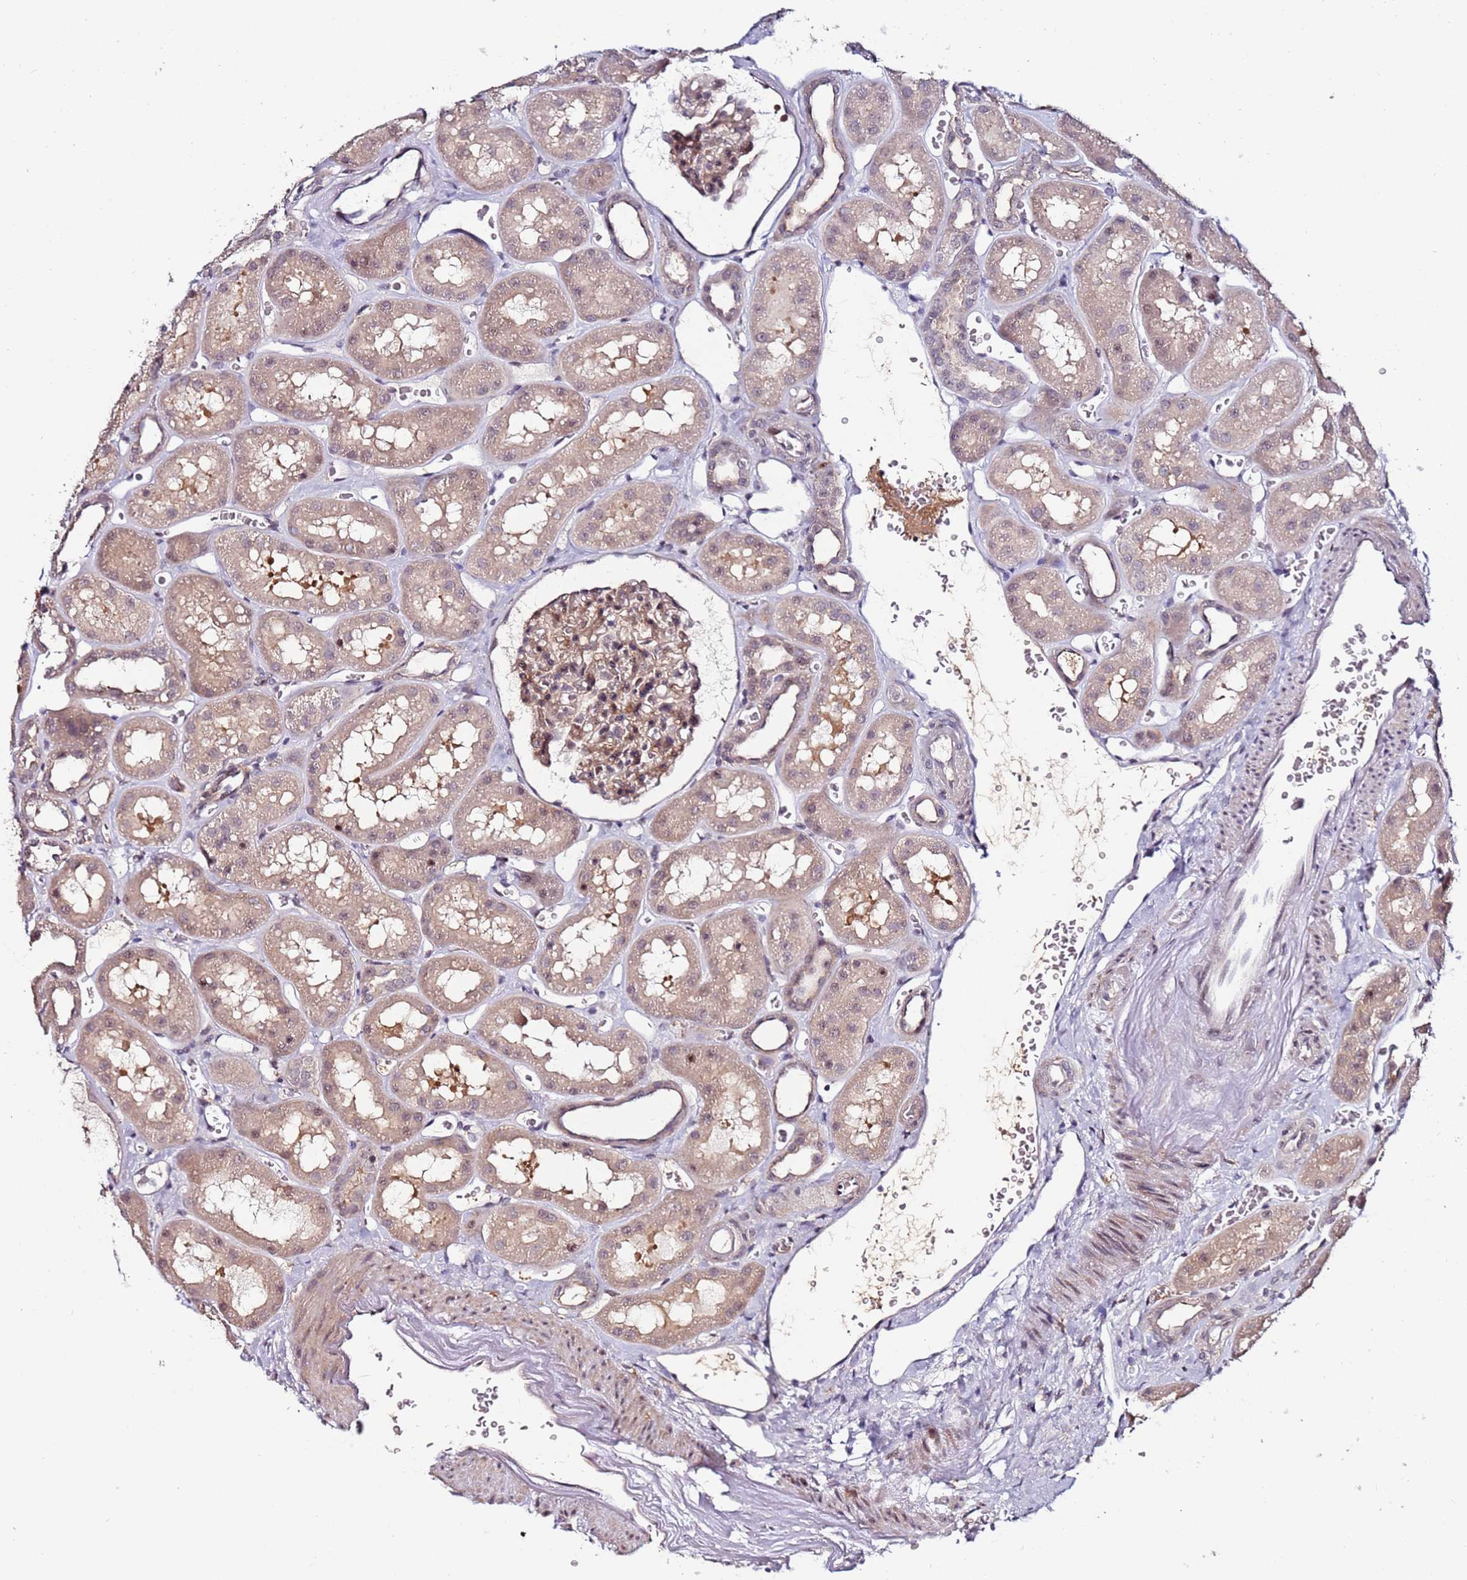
{"staining": {"intensity": "moderate", "quantity": ">75%", "location": "cytoplasmic/membranous"}, "tissue": "kidney", "cell_type": "Cells in glomeruli", "image_type": "normal", "snomed": [{"axis": "morphology", "description": "Normal tissue, NOS"}, {"axis": "topography", "description": "Kidney"}], "caption": "Human kidney stained with a brown dye reveals moderate cytoplasmic/membranous positive positivity in approximately >75% of cells in glomeruli.", "gene": "DUSP28", "patient": {"sex": "female", "age": 41}}